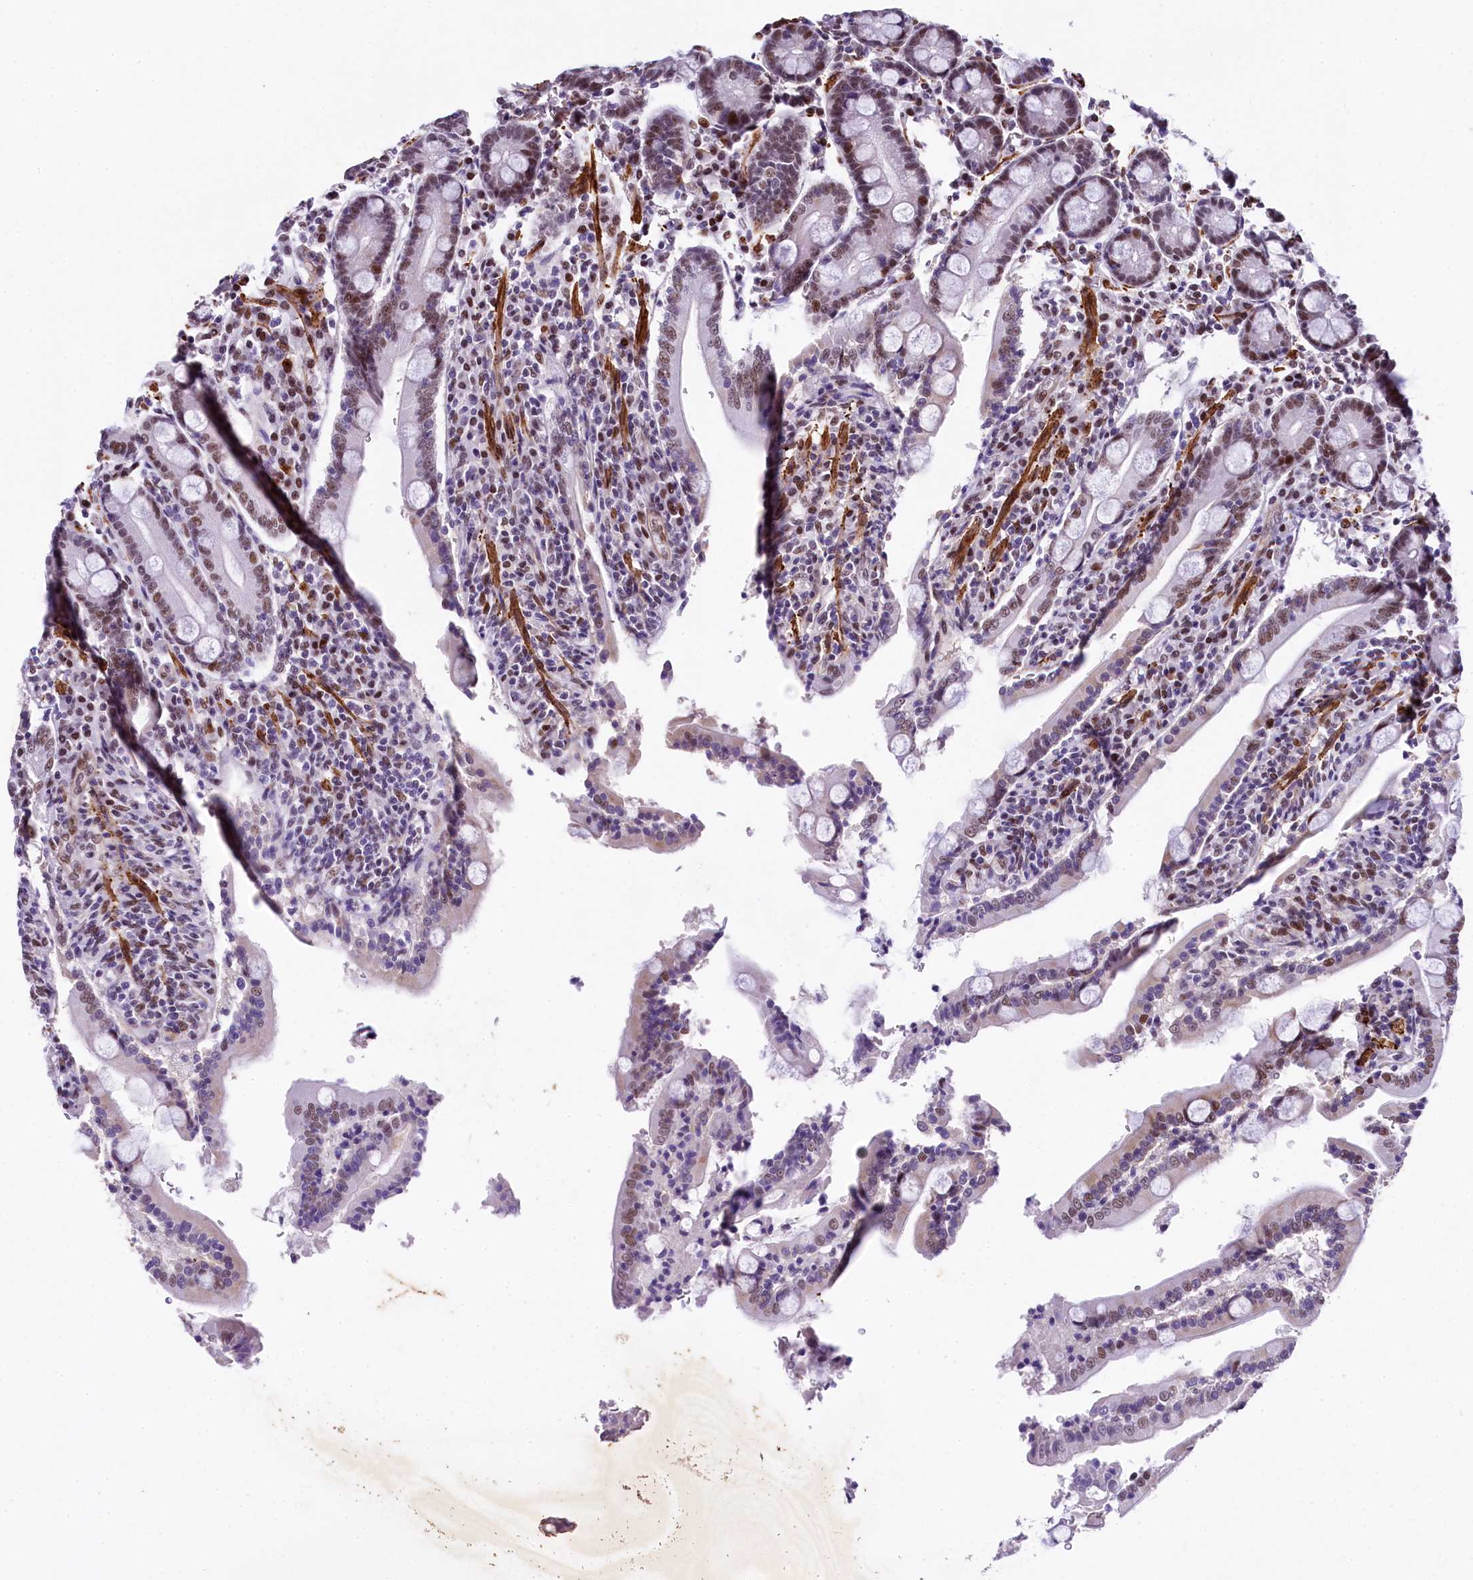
{"staining": {"intensity": "moderate", "quantity": ">75%", "location": "cytoplasmic/membranous"}, "tissue": "duodenum", "cell_type": "Glandular cells", "image_type": "normal", "snomed": [{"axis": "morphology", "description": "Normal tissue, NOS"}, {"axis": "topography", "description": "Duodenum"}], "caption": "IHC micrograph of unremarkable duodenum: human duodenum stained using immunohistochemistry shows medium levels of moderate protein expression localized specifically in the cytoplasmic/membranous of glandular cells, appearing as a cytoplasmic/membranous brown color.", "gene": "SAMD10", "patient": {"sex": "male", "age": 35}}